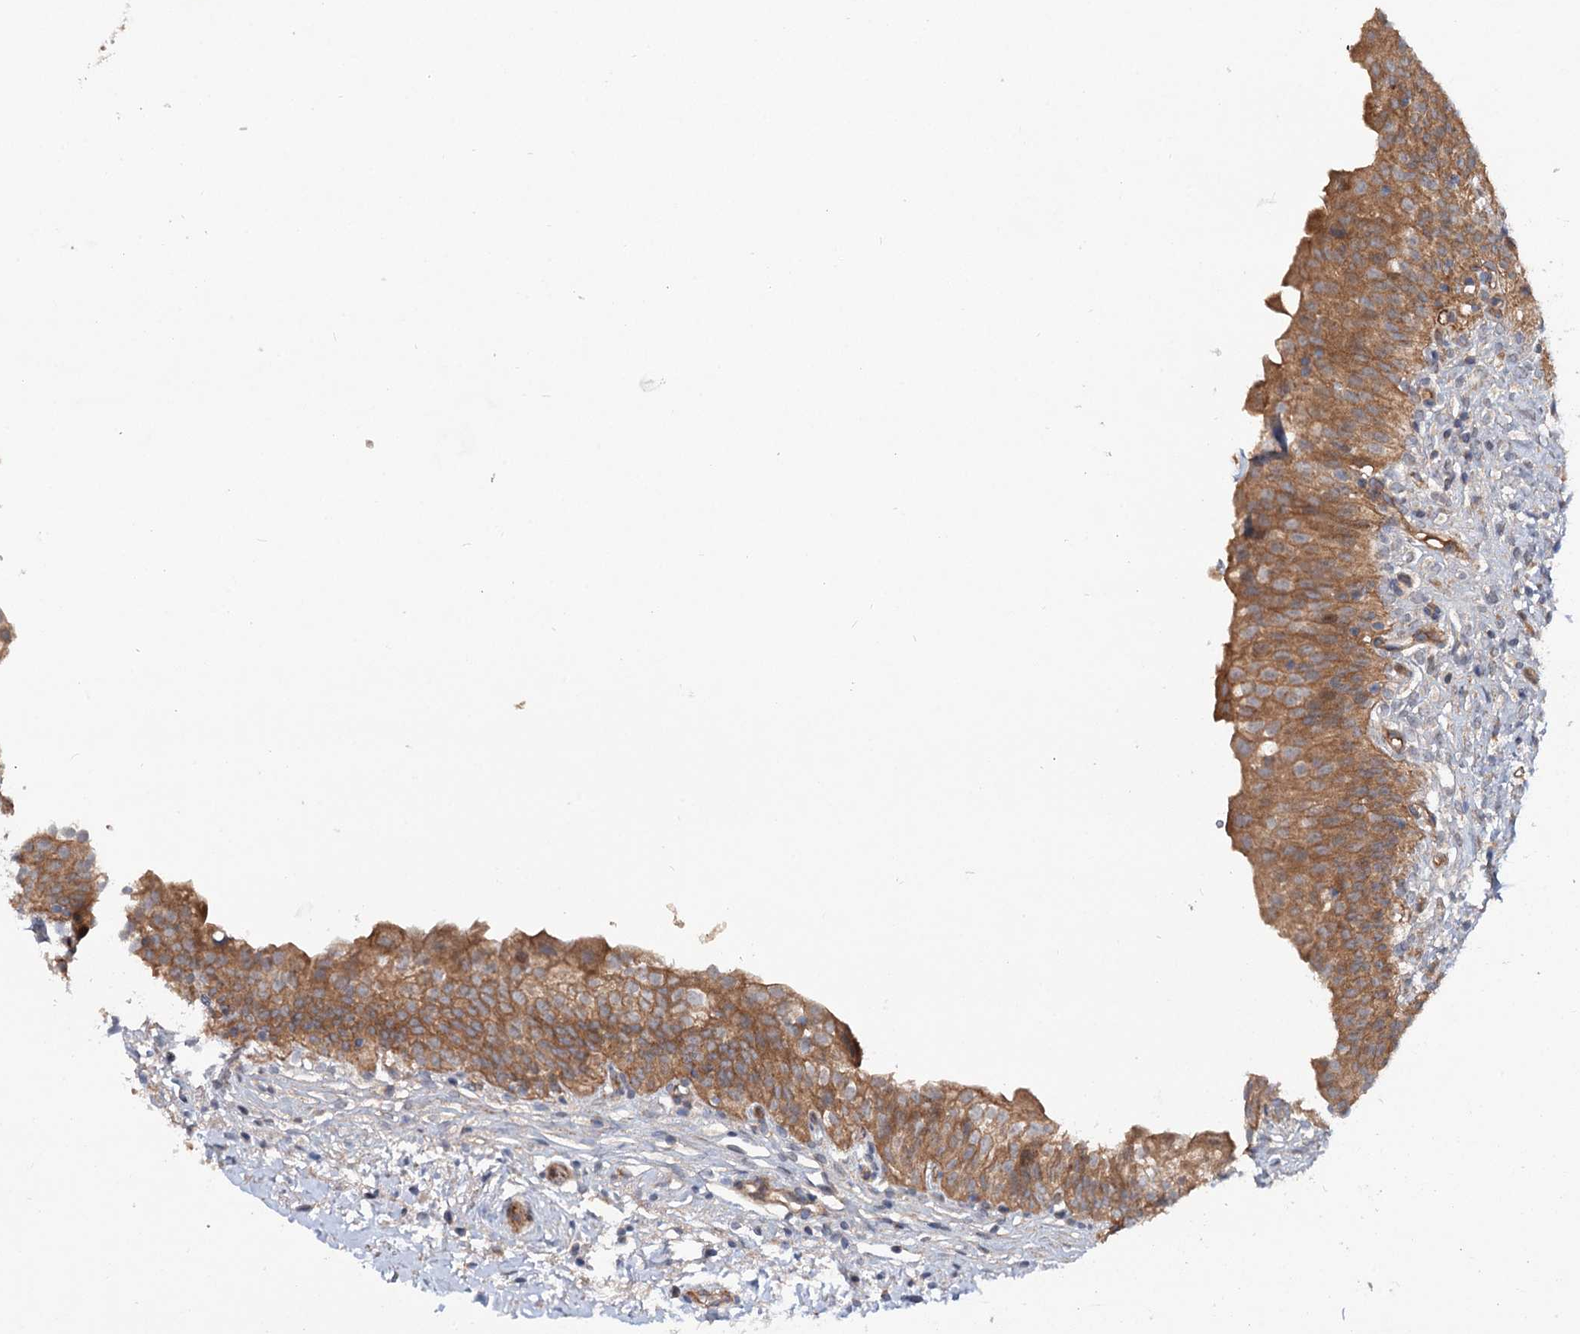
{"staining": {"intensity": "moderate", "quantity": ">75%", "location": "cytoplasmic/membranous"}, "tissue": "urinary bladder", "cell_type": "Urothelial cells", "image_type": "normal", "snomed": [{"axis": "morphology", "description": "Normal tissue, NOS"}, {"axis": "topography", "description": "Urinary bladder"}], "caption": "Urinary bladder stained with a brown dye displays moderate cytoplasmic/membranous positive expression in about >75% of urothelial cells.", "gene": "ADGRG4", "patient": {"sex": "male", "age": 55}}